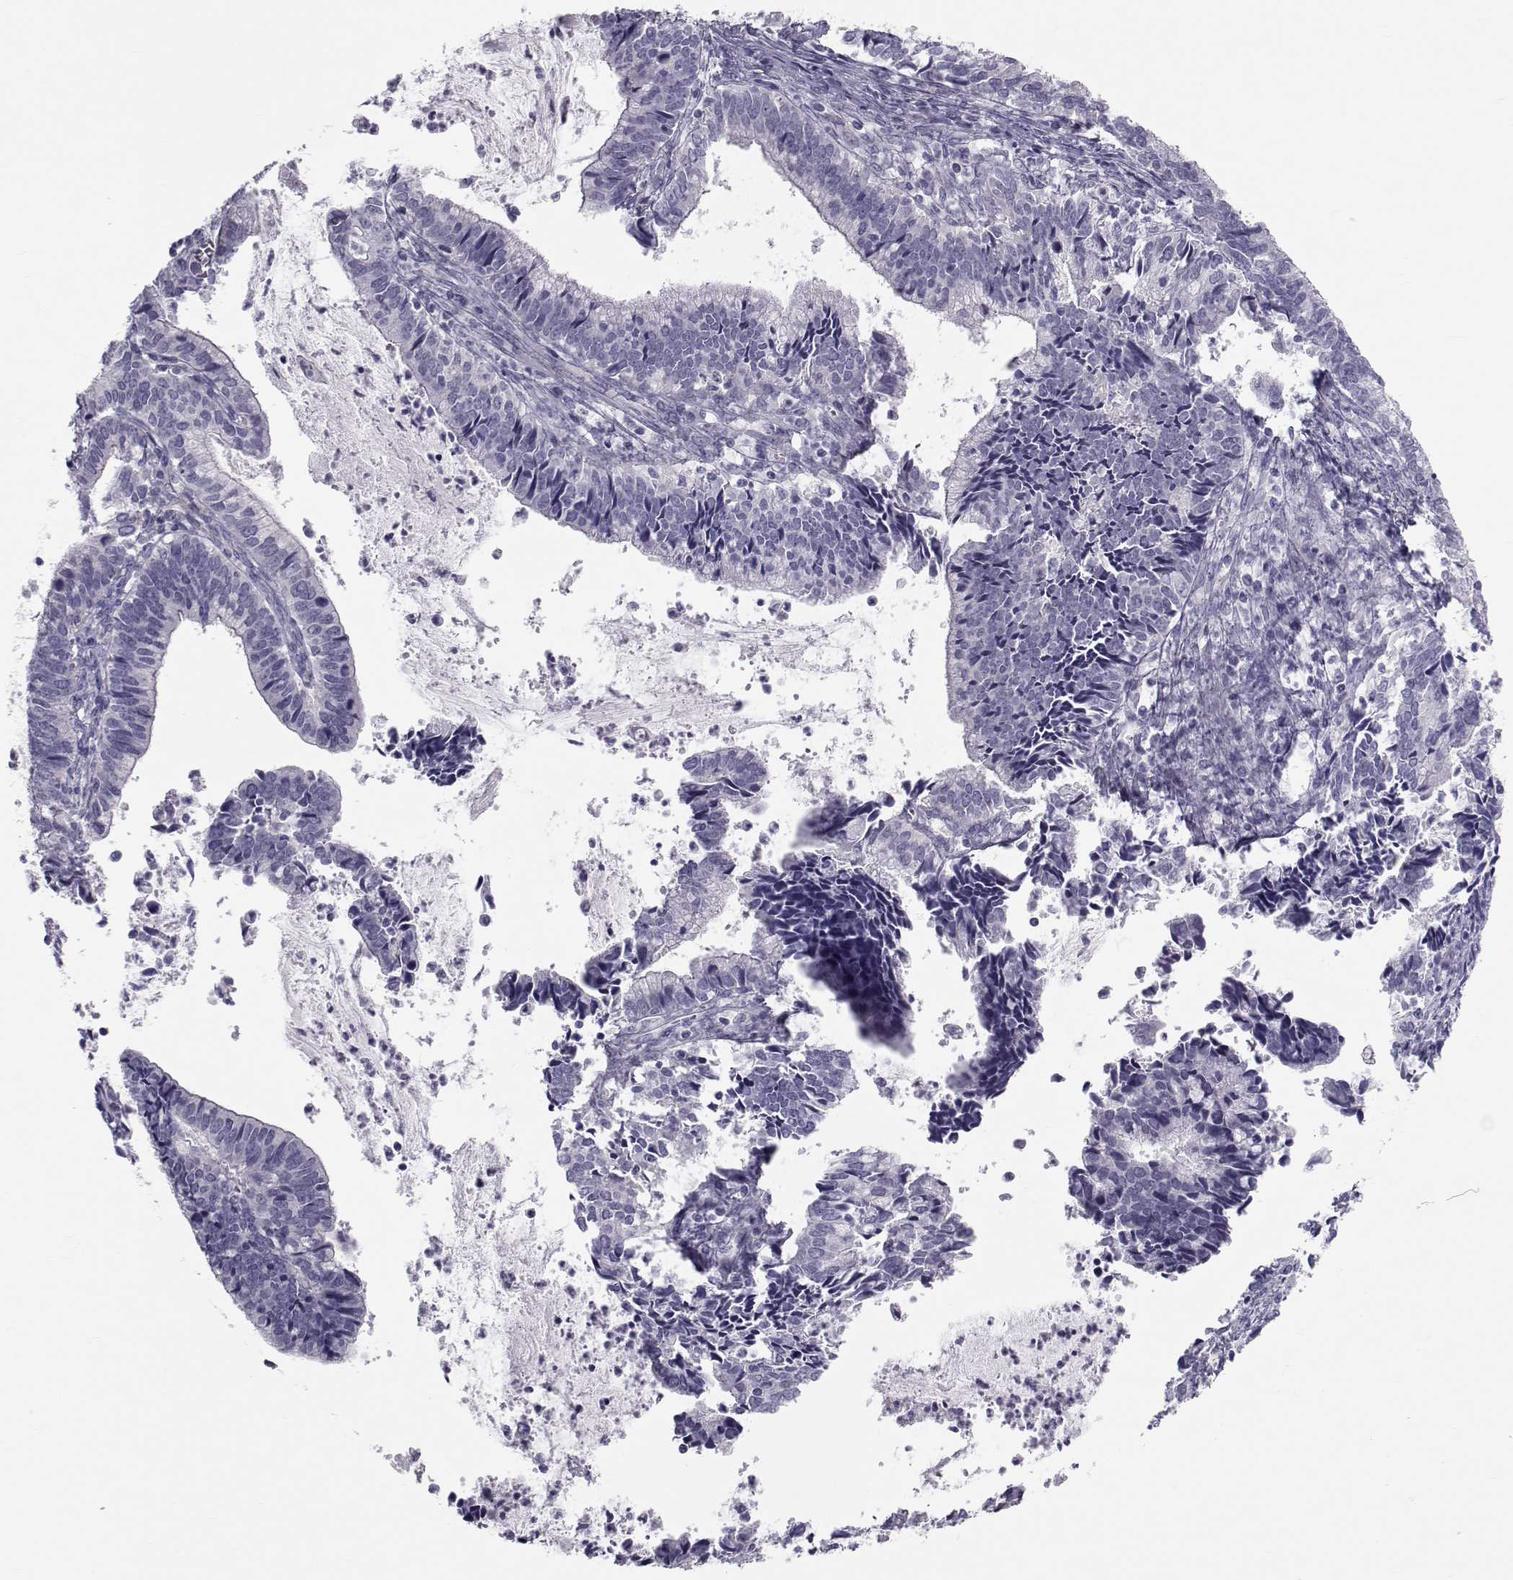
{"staining": {"intensity": "negative", "quantity": "none", "location": "none"}, "tissue": "cervical cancer", "cell_type": "Tumor cells", "image_type": "cancer", "snomed": [{"axis": "morphology", "description": "Adenocarcinoma, NOS"}, {"axis": "topography", "description": "Cervix"}], "caption": "The micrograph displays no staining of tumor cells in adenocarcinoma (cervical).", "gene": "GARIN3", "patient": {"sex": "female", "age": 42}}